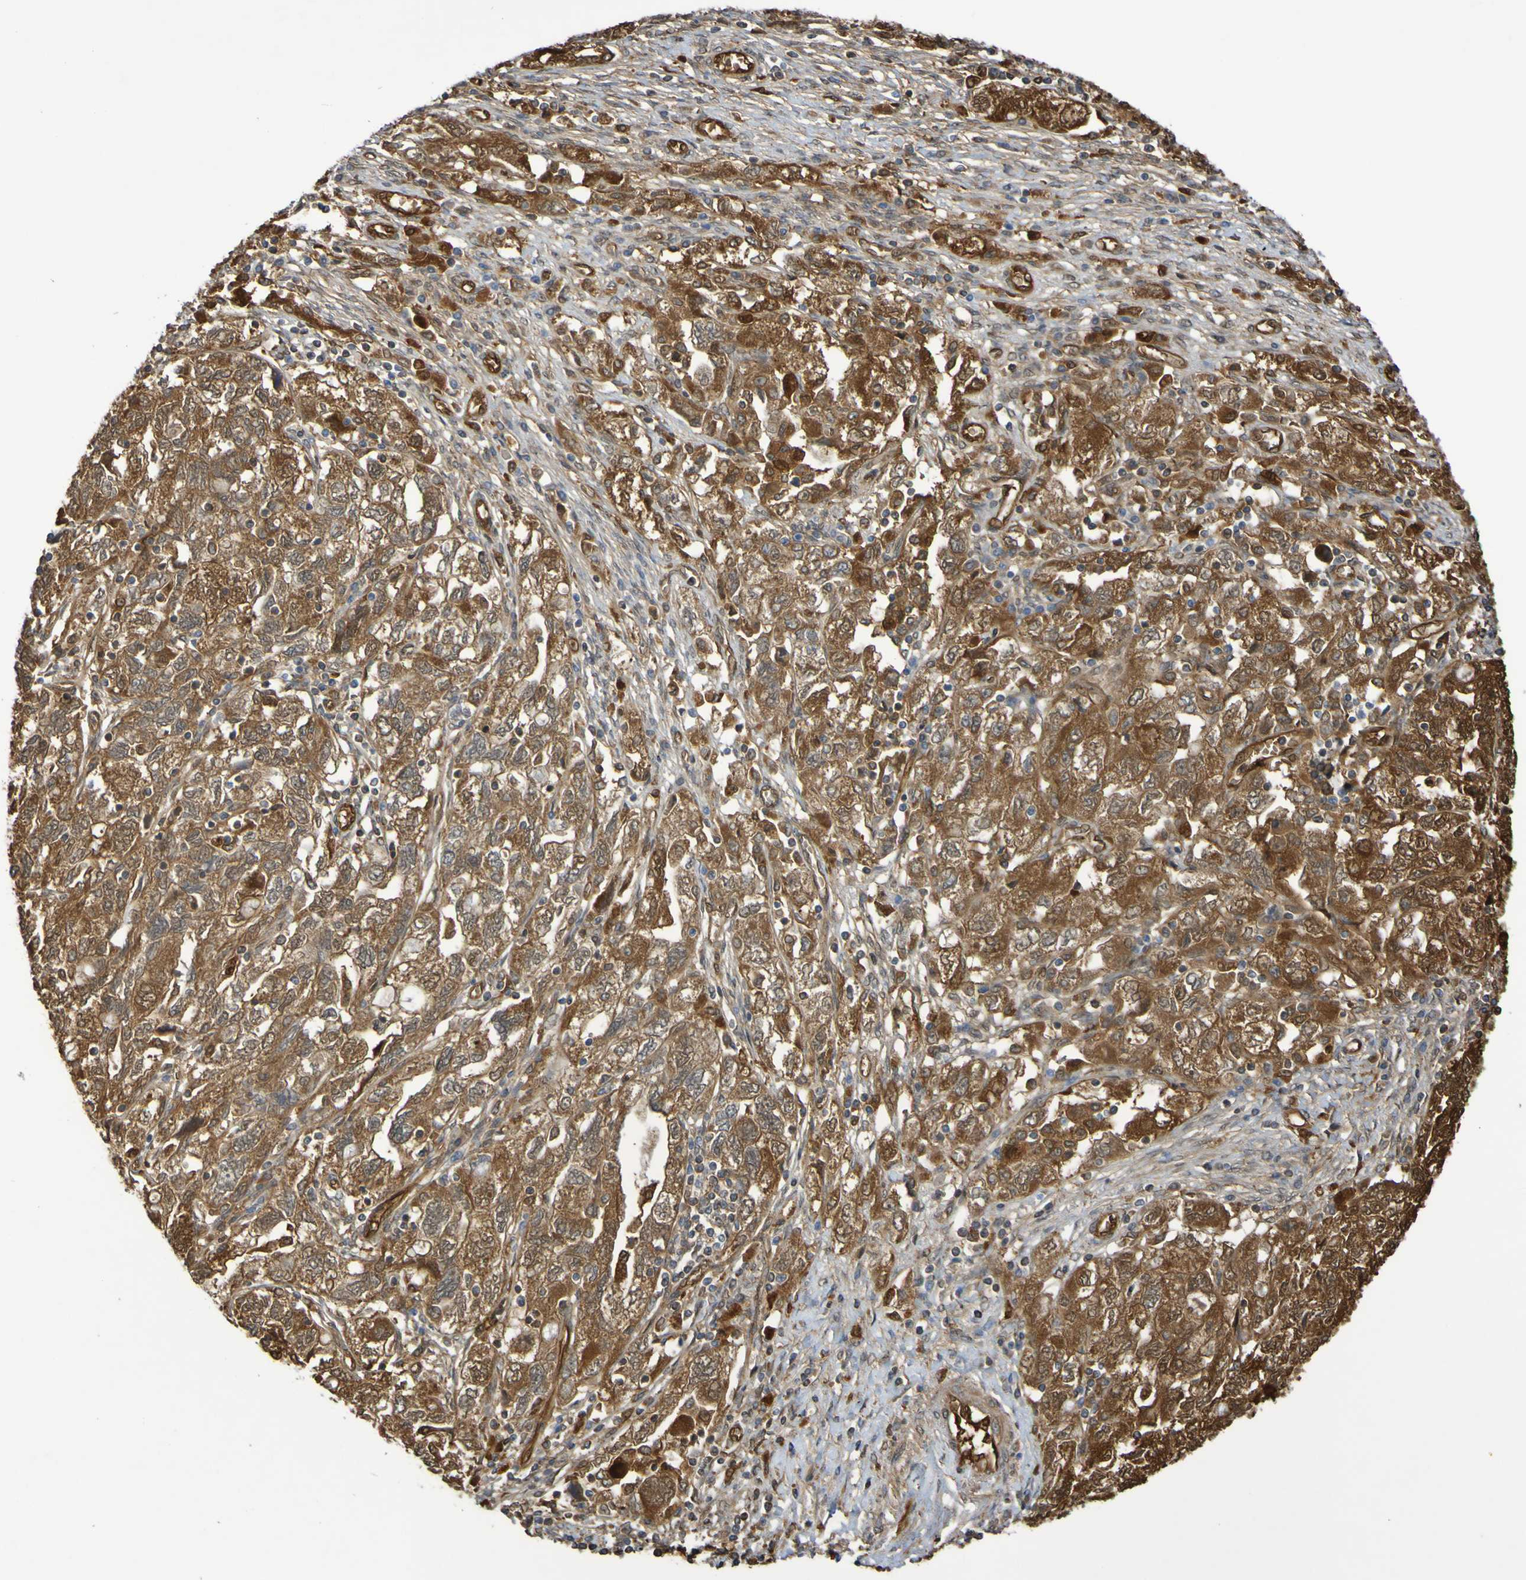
{"staining": {"intensity": "moderate", "quantity": ">75%", "location": "cytoplasmic/membranous"}, "tissue": "ovarian cancer", "cell_type": "Tumor cells", "image_type": "cancer", "snomed": [{"axis": "morphology", "description": "Carcinoma, NOS"}, {"axis": "morphology", "description": "Cystadenocarcinoma, serous, NOS"}, {"axis": "topography", "description": "Ovary"}], "caption": "Immunohistochemistry (IHC) of human ovarian cancer displays medium levels of moderate cytoplasmic/membranous positivity in approximately >75% of tumor cells. (Stains: DAB (3,3'-diaminobenzidine) in brown, nuclei in blue, Microscopy: brightfield microscopy at high magnification).", "gene": "SERPINB6", "patient": {"sex": "female", "age": 69}}